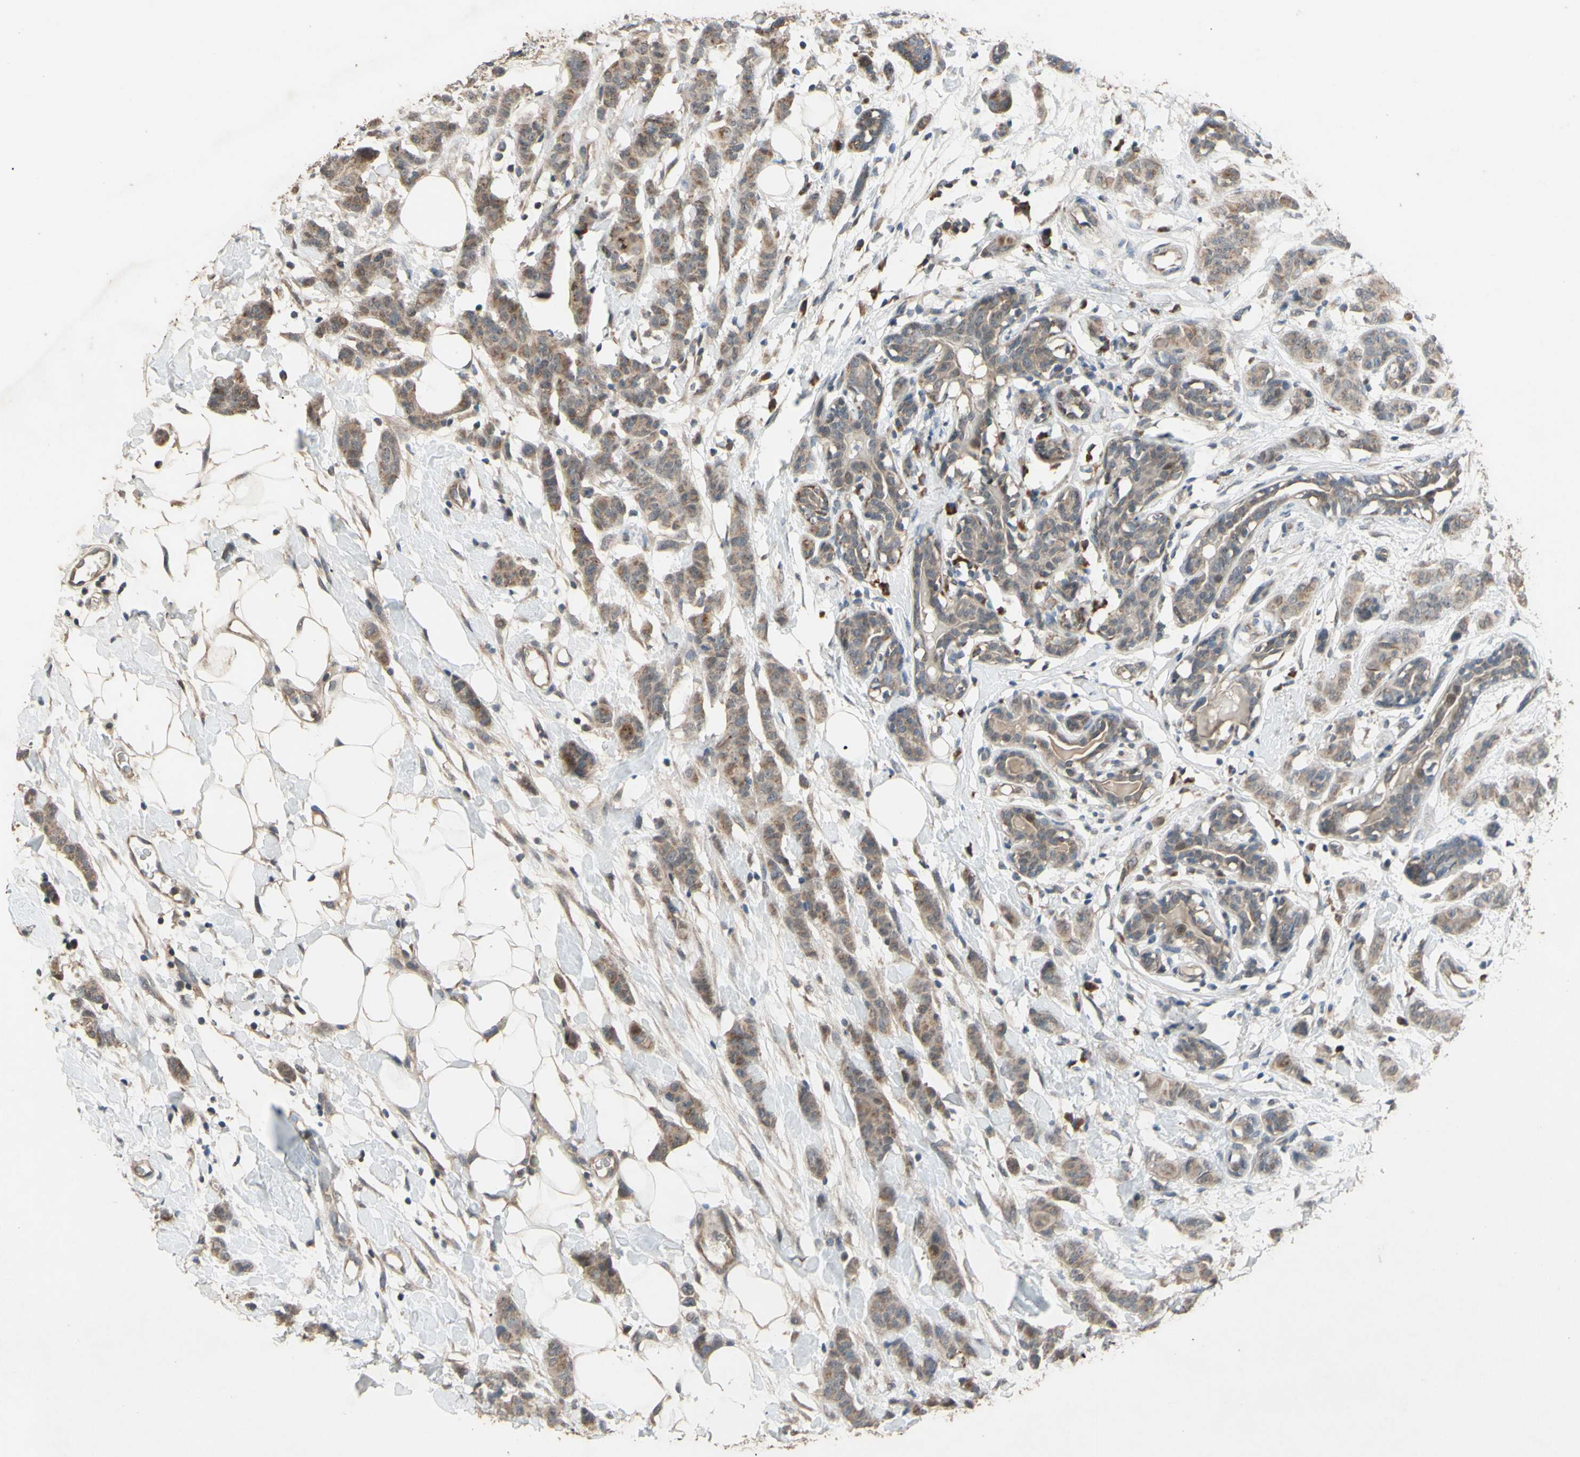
{"staining": {"intensity": "moderate", "quantity": ">75%", "location": "cytoplasmic/membranous"}, "tissue": "breast cancer", "cell_type": "Tumor cells", "image_type": "cancer", "snomed": [{"axis": "morphology", "description": "Normal tissue, NOS"}, {"axis": "morphology", "description": "Duct carcinoma"}, {"axis": "topography", "description": "Breast"}], "caption": "There is medium levels of moderate cytoplasmic/membranous expression in tumor cells of breast cancer, as demonstrated by immunohistochemical staining (brown color).", "gene": "CD164", "patient": {"sex": "female", "age": 40}}